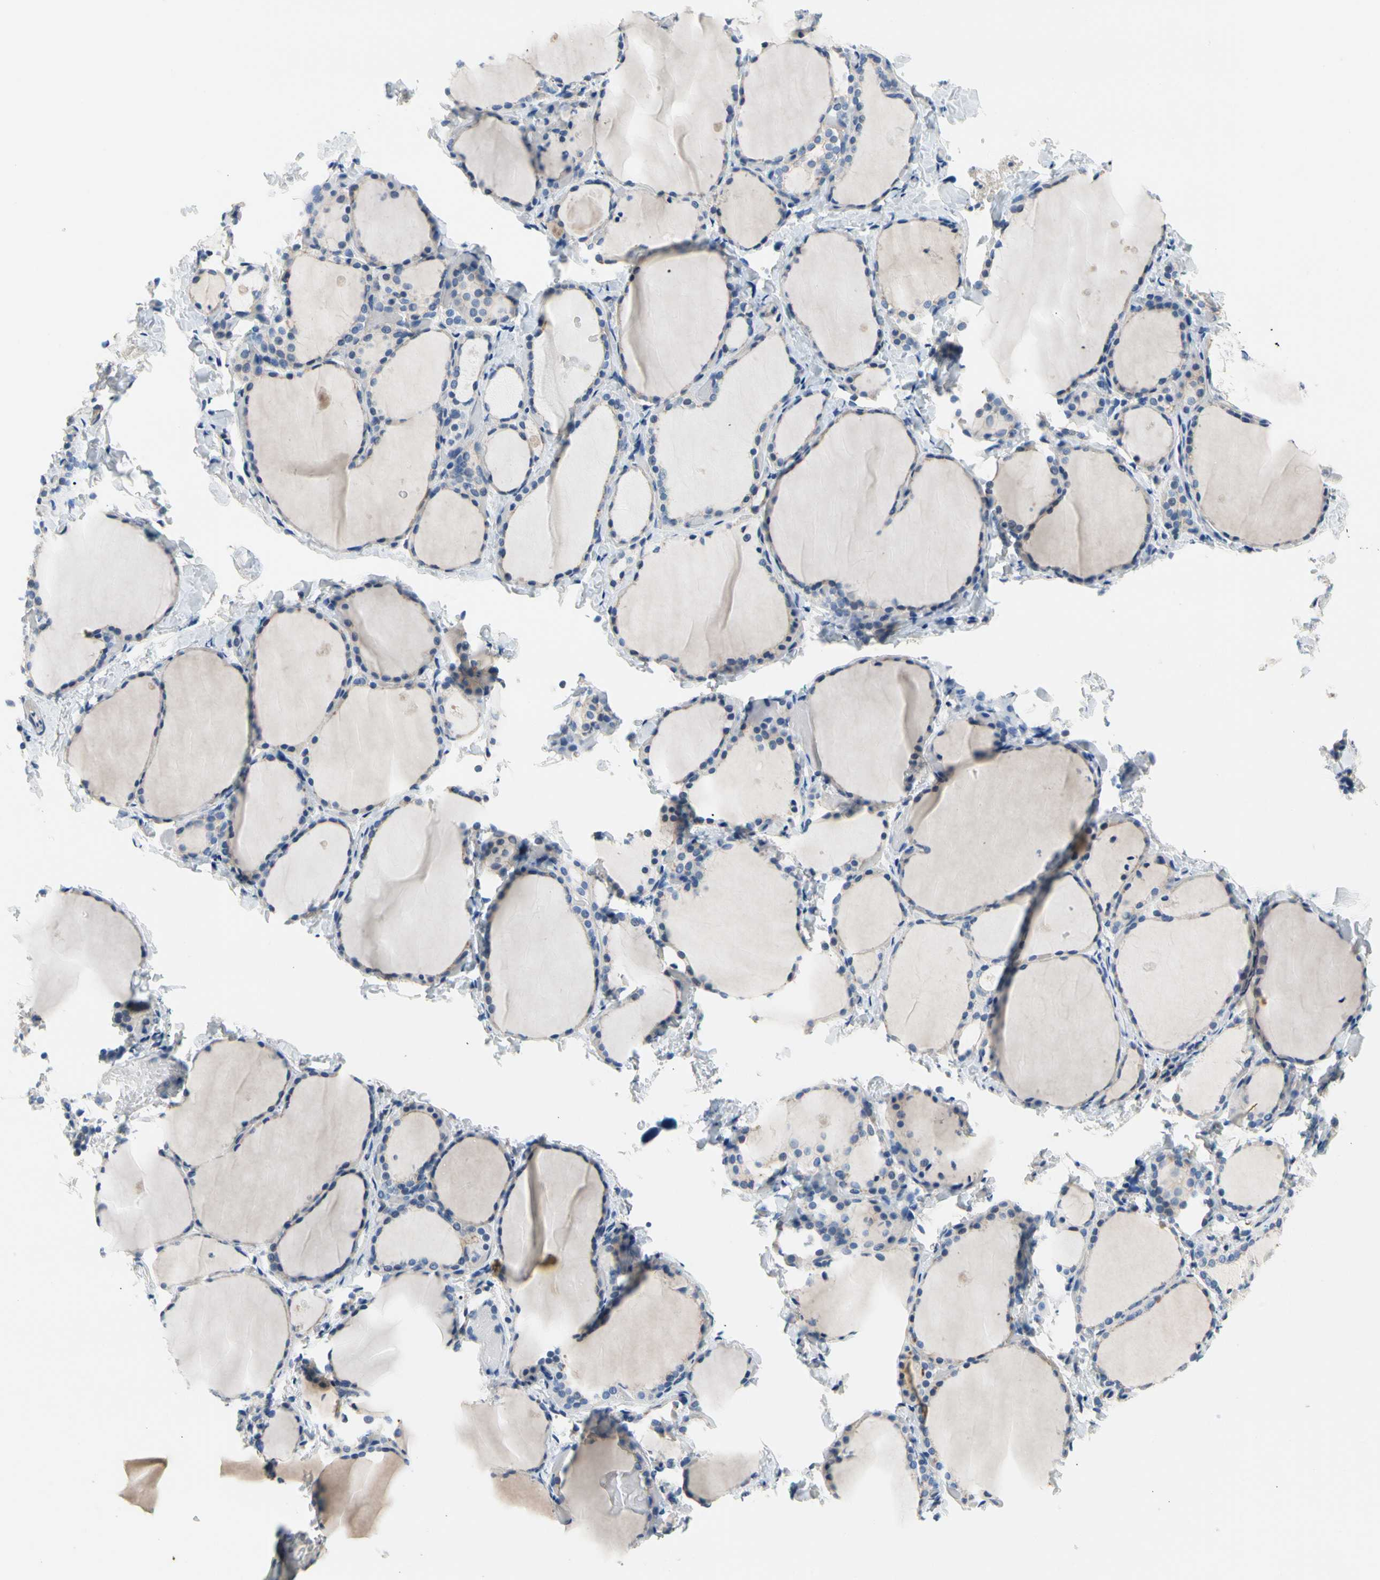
{"staining": {"intensity": "moderate", "quantity": "25%-75%", "location": "cytoplasmic/membranous"}, "tissue": "thyroid gland", "cell_type": "Glandular cells", "image_type": "normal", "snomed": [{"axis": "morphology", "description": "Normal tissue, NOS"}, {"axis": "morphology", "description": "Papillary adenocarcinoma, NOS"}, {"axis": "topography", "description": "Thyroid gland"}], "caption": "Moderate cytoplasmic/membranous staining is present in approximately 25%-75% of glandular cells in benign thyroid gland.", "gene": "CA14", "patient": {"sex": "female", "age": 30}}